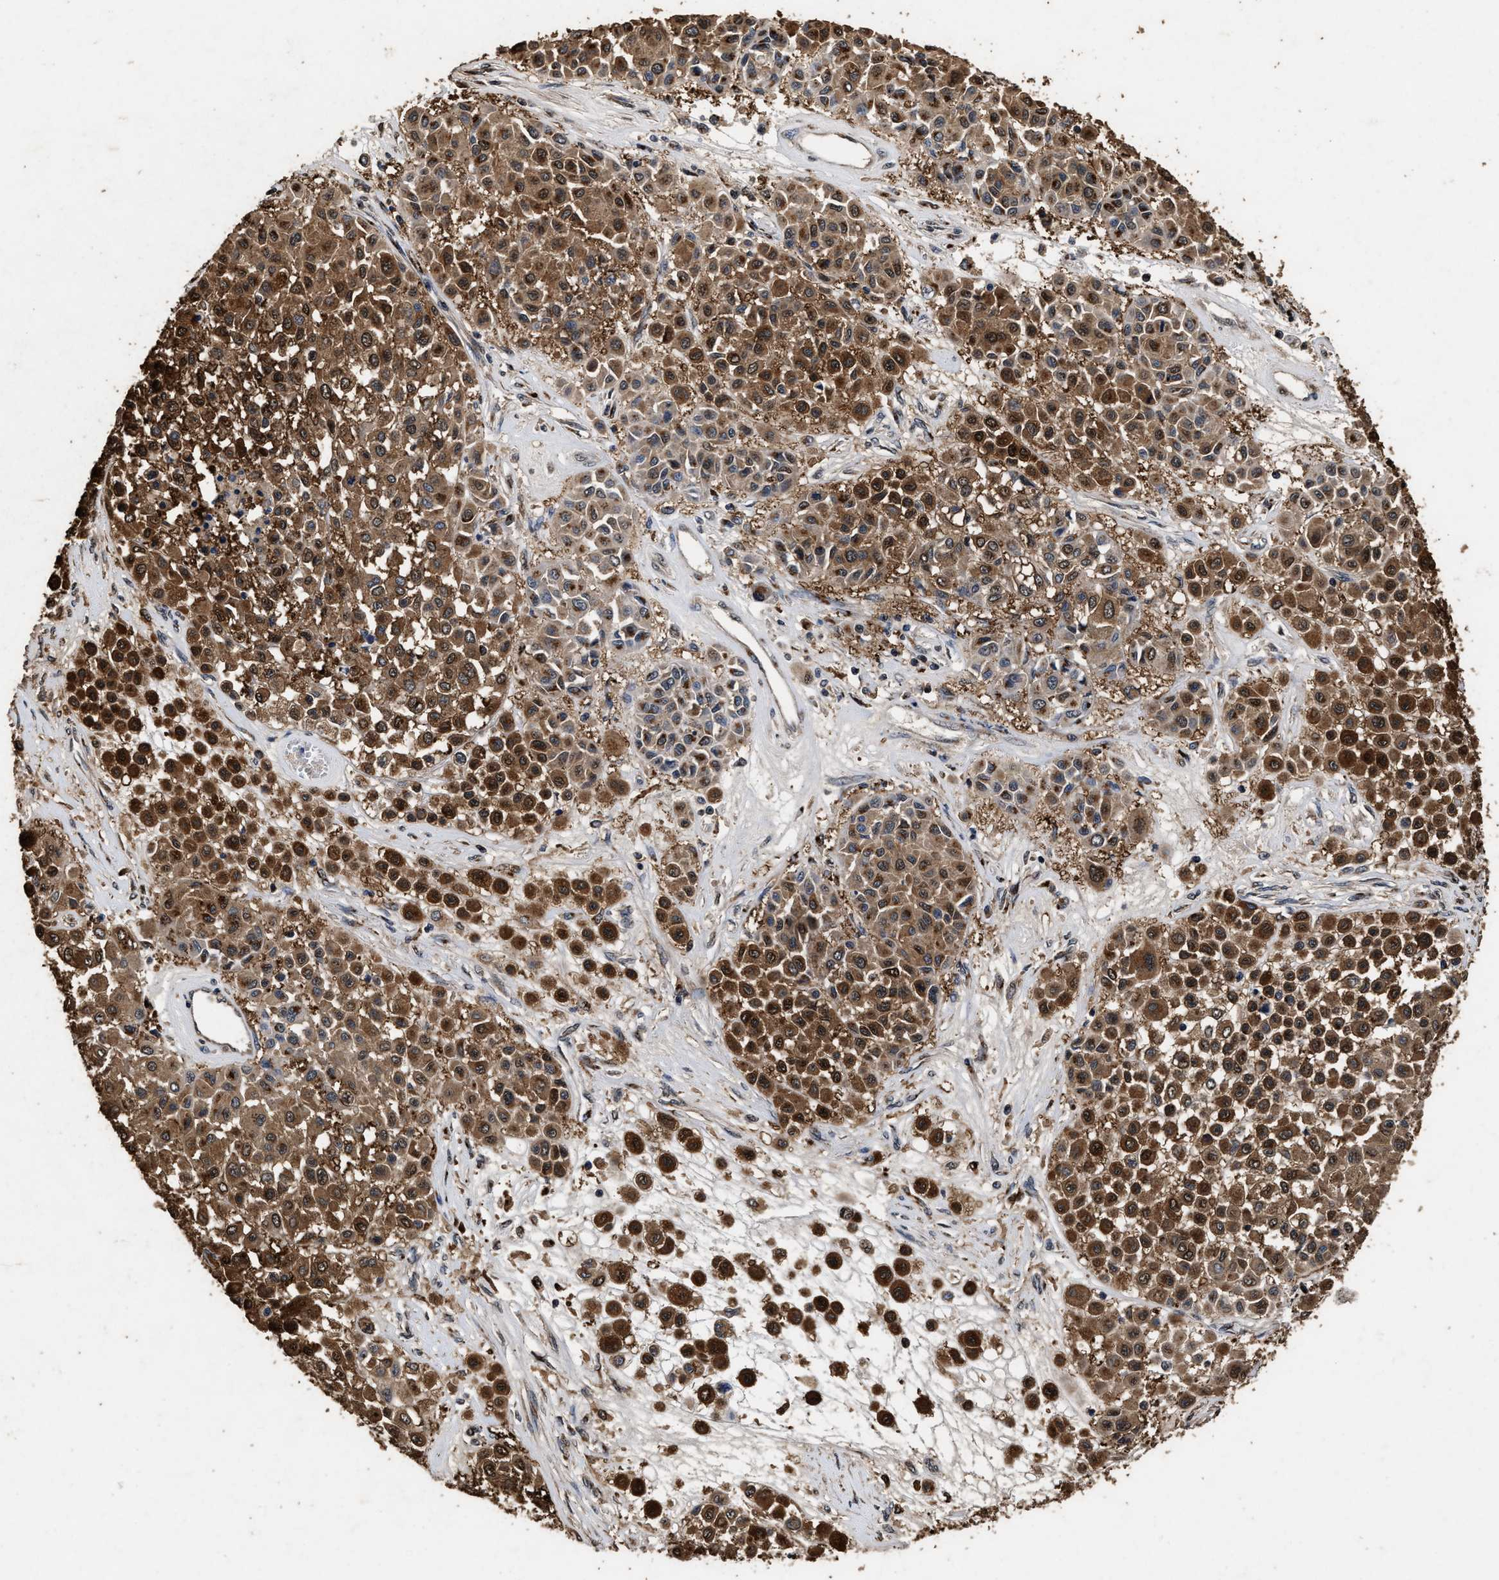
{"staining": {"intensity": "moderate", "quantity": ">75%", "location": "cytoplasmic/membranous,nuclear"}, "tissue": "melanoma", "cell_type": "Tumor cells", "image_type": "cancer", "snomed": [{"axis": "morphology", "description": "Malignant melanoma, Metastatic site"}, {"axis": "topography", "description": "Soft tissue"}], "caption": "Immunohistochemical staining of melanoma demonstrates moderate cytoplasmic/membranous and nuclear protein staining in about >75% of tumor cells.", "gene": "TPST2", "patient": {"sex": "male", "age": 41}}